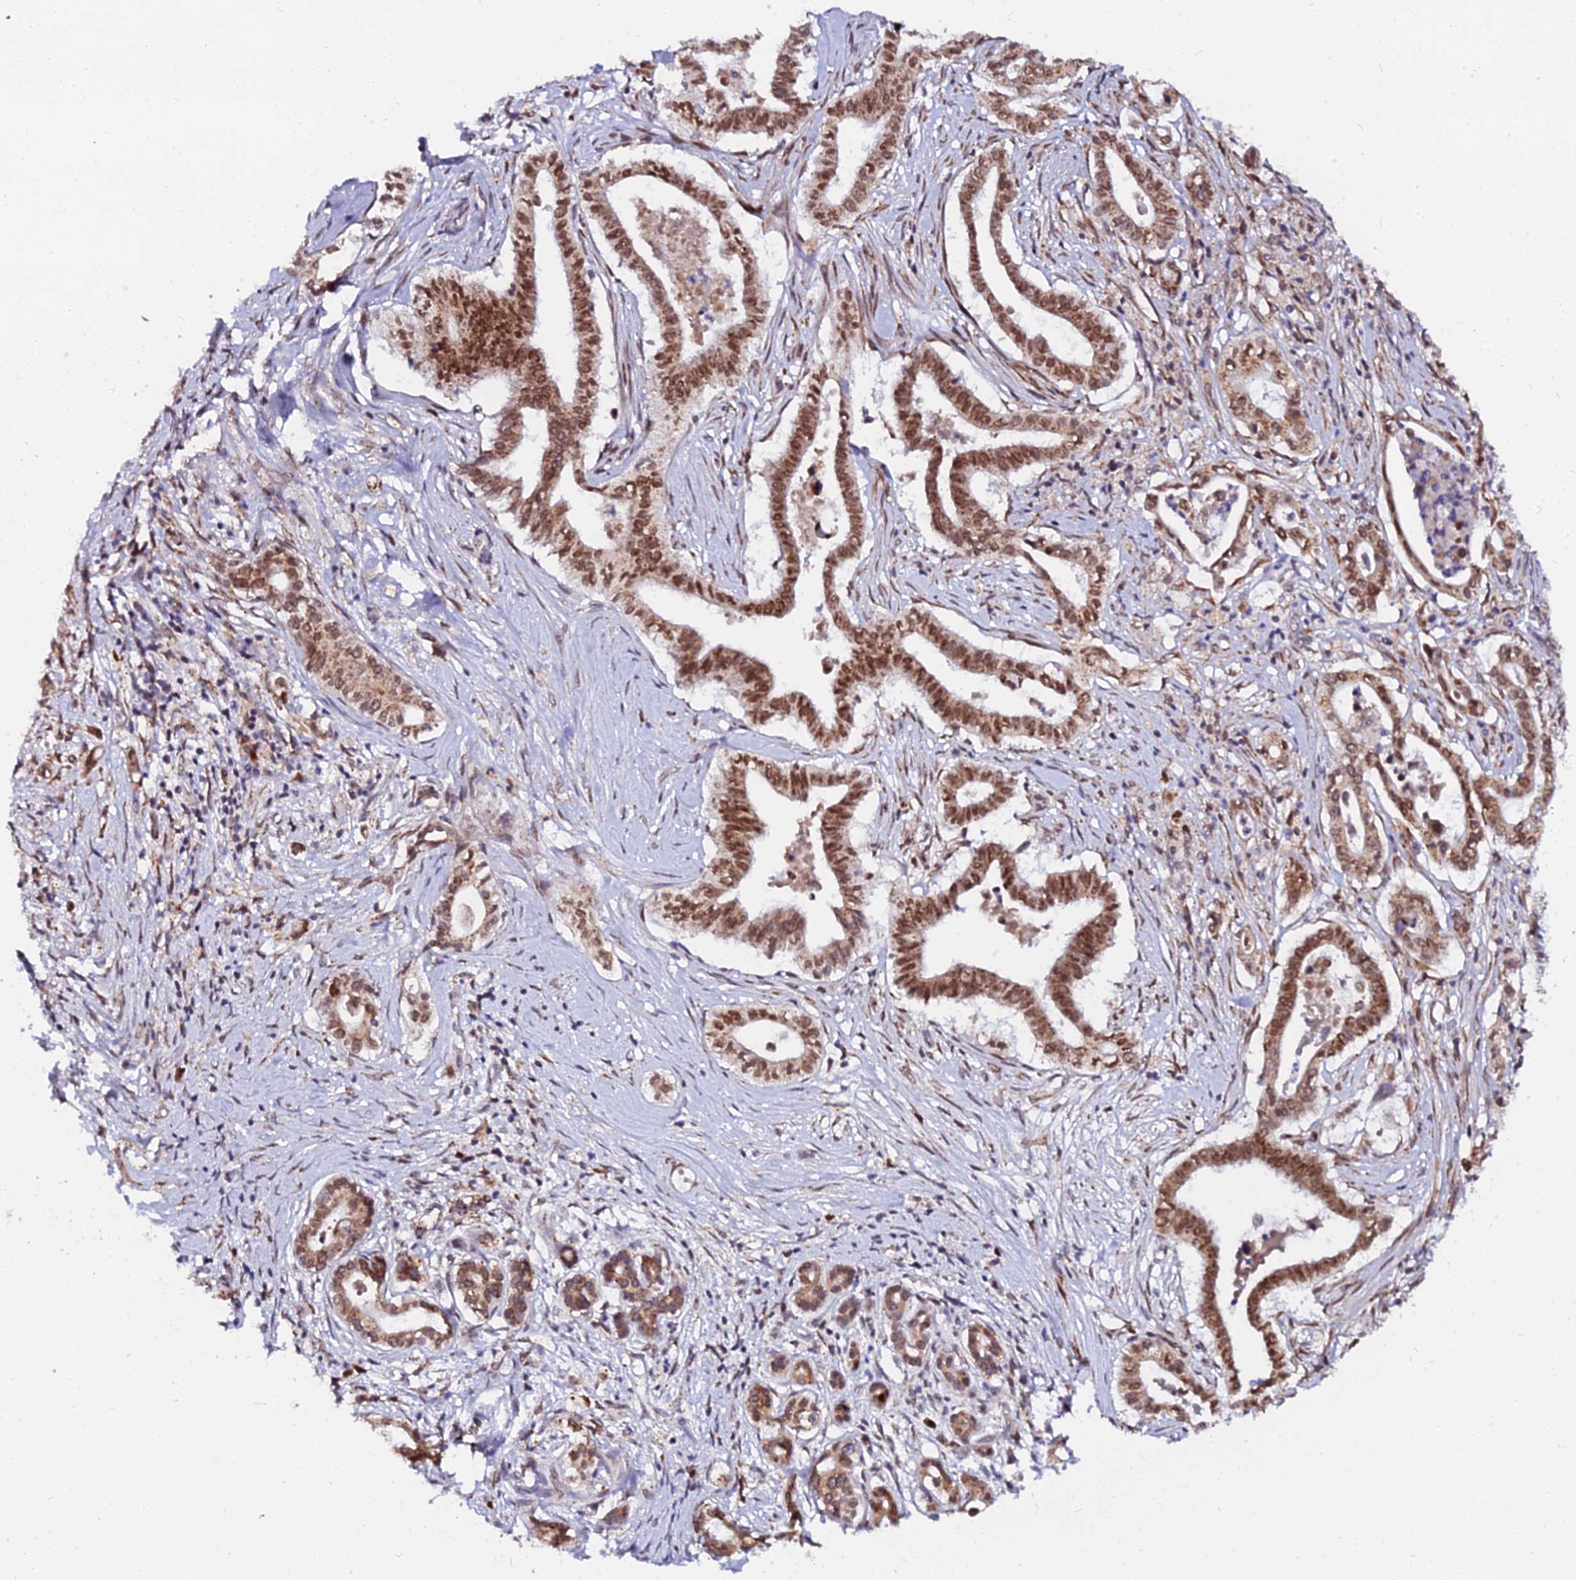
{"staining": {"intensity": "moderate", "quantity": ">75%", "location": "cytoplasmic/membranous,nuclear"}, "tissue": "pancreatic cancer", "cell_type": "Tumor cells", "image_type": "cancer", "snomed": [{"axis": "morphology", "description": "Adenocarcinoma, NOS"}, {"axis": "topography", "description": "Pancreas"}], "caption": "Protein expression analysis of pancreatic adenocarcinoma demonstrates moderate cytoplasmic/membranous and nuclear positivity in approximately >75% of tumor cells.", "gene": "RNF121", "patient": {"sex": "female", "age": 77}}